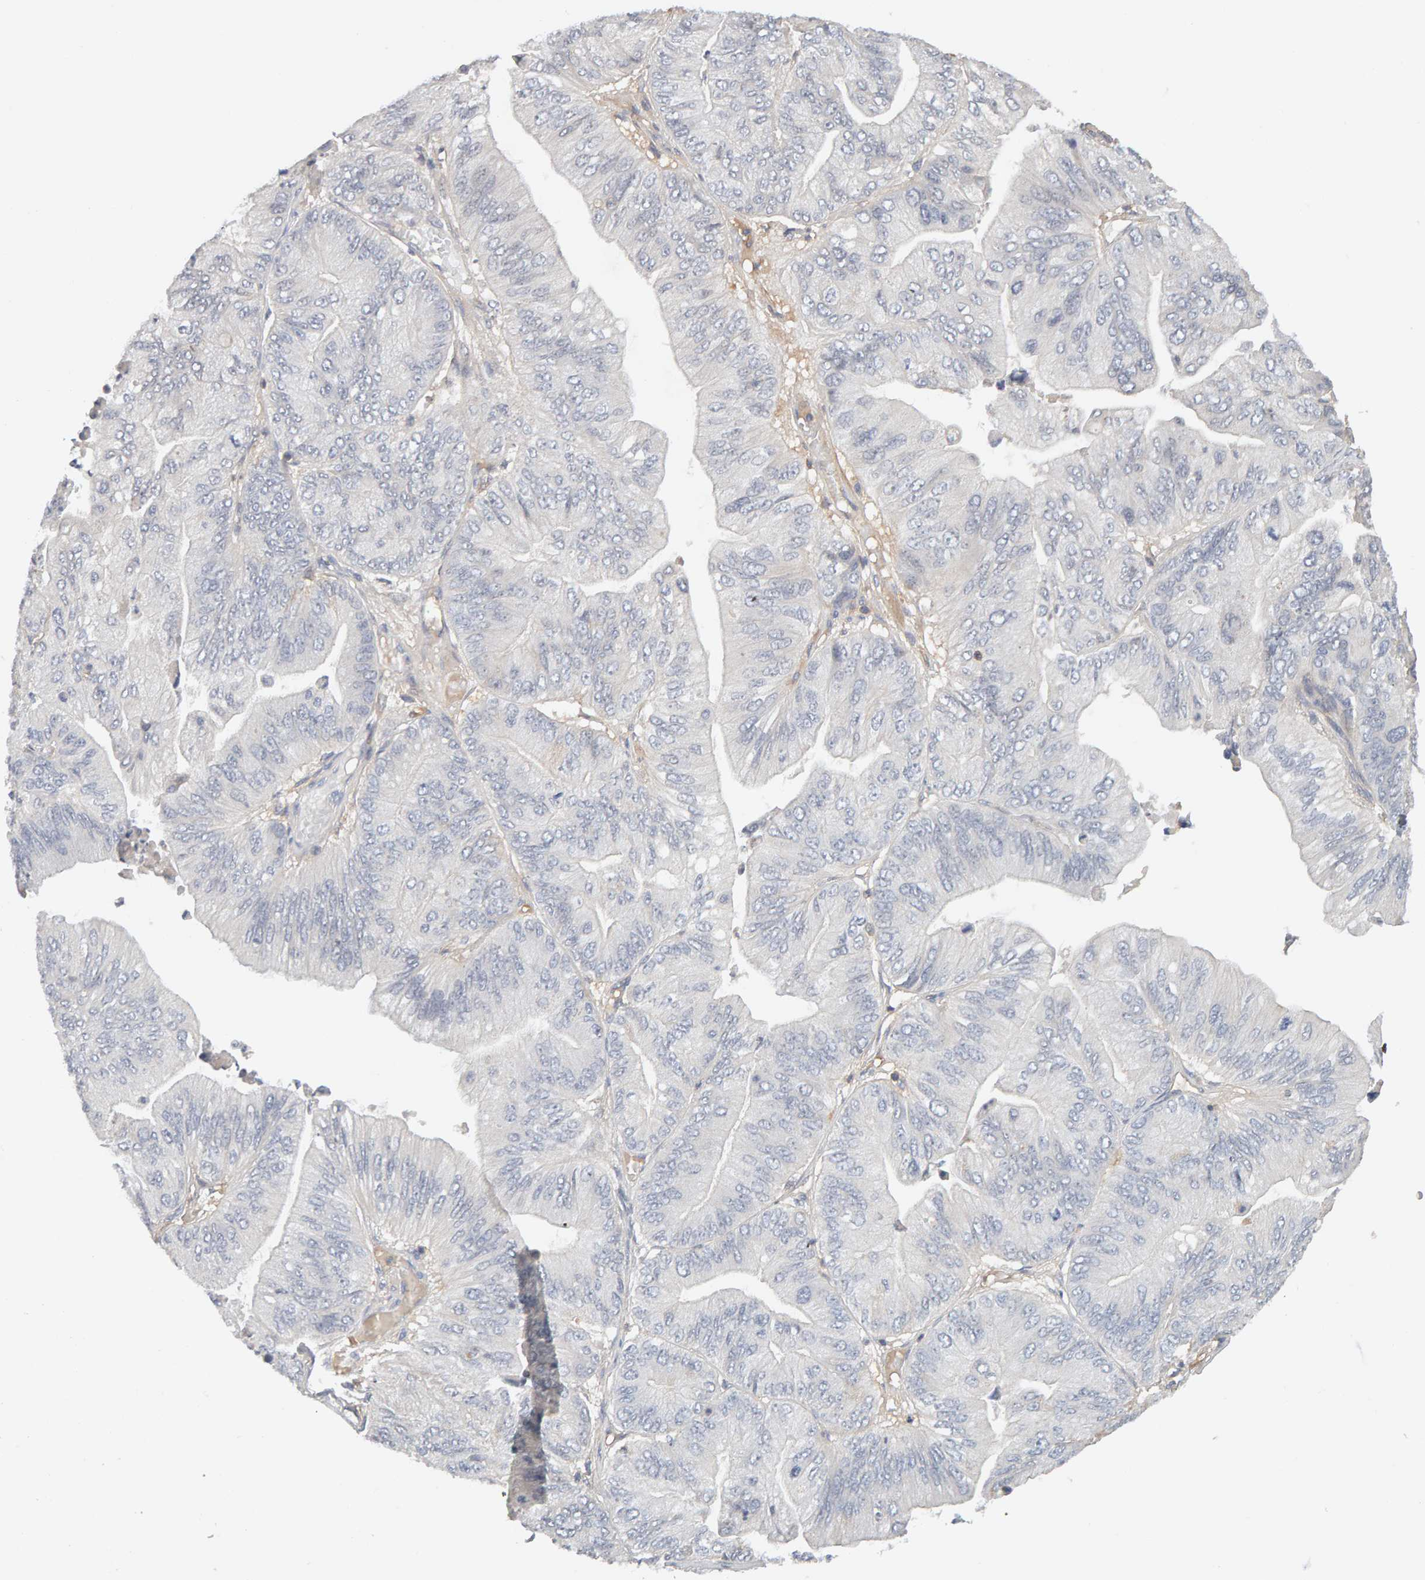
{"staining": {"intensity": "weak", "quantity": "<25%", "location": "cytoplasmic/membranous"}, "tissue": "ovarian cancer", "cell_type": "Tumor cells", "image_type": "cancer", "snomed": [{"axis": "morphology", "description": "Cystadenocarcinoma, mucinous, NOS"}, {"axis": "topography", "description": "Ovary"}], "caption": "This is an immunohistochemistry (IHC) image of ovarian cancer. There is no expression in tumor cells.", "gene": "NUDCD1", "patient": {"sex": "female", "age": 61}}